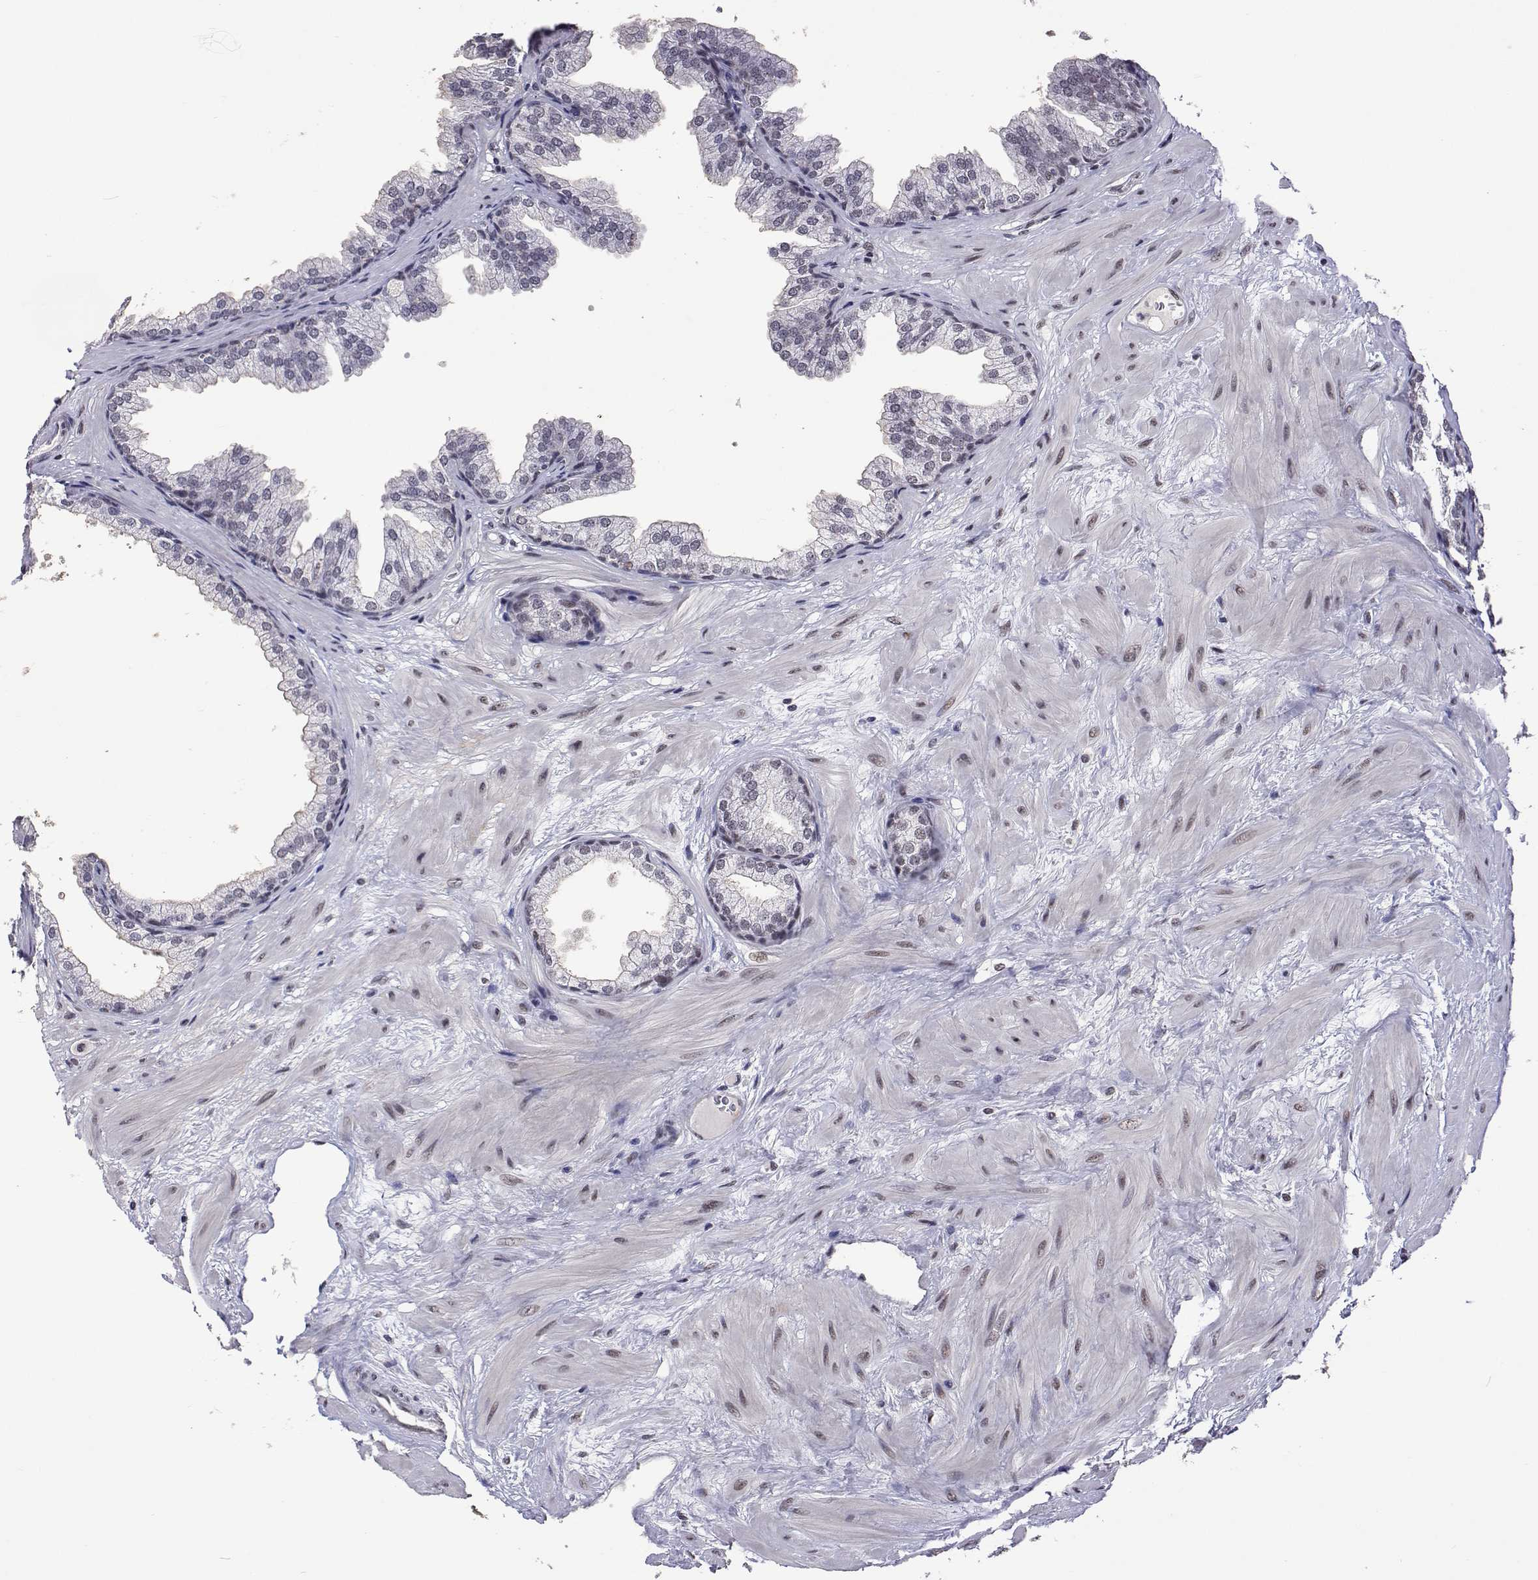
{"staining": {"intensity": "weak", "quantity": "<25%", "location": "nuclear"}, "tissue": "prostate", "cell_type": "Glandular cells", "image_type": "normal", "snomed": [{"axis": "morphology", "description": "Normal tissue, NOS"}, {"axis": "topography", "description": "Prostate"}], "caption": "Immunohistochemistry (IHC) image of benign prostate: human prostate stained with DAB (3,3'-diaminobenzidine) shows no significant protein positivity in glandular cells.", "gene": "HNRNPA0", "patient": {"sex": "male", "age": 37}}